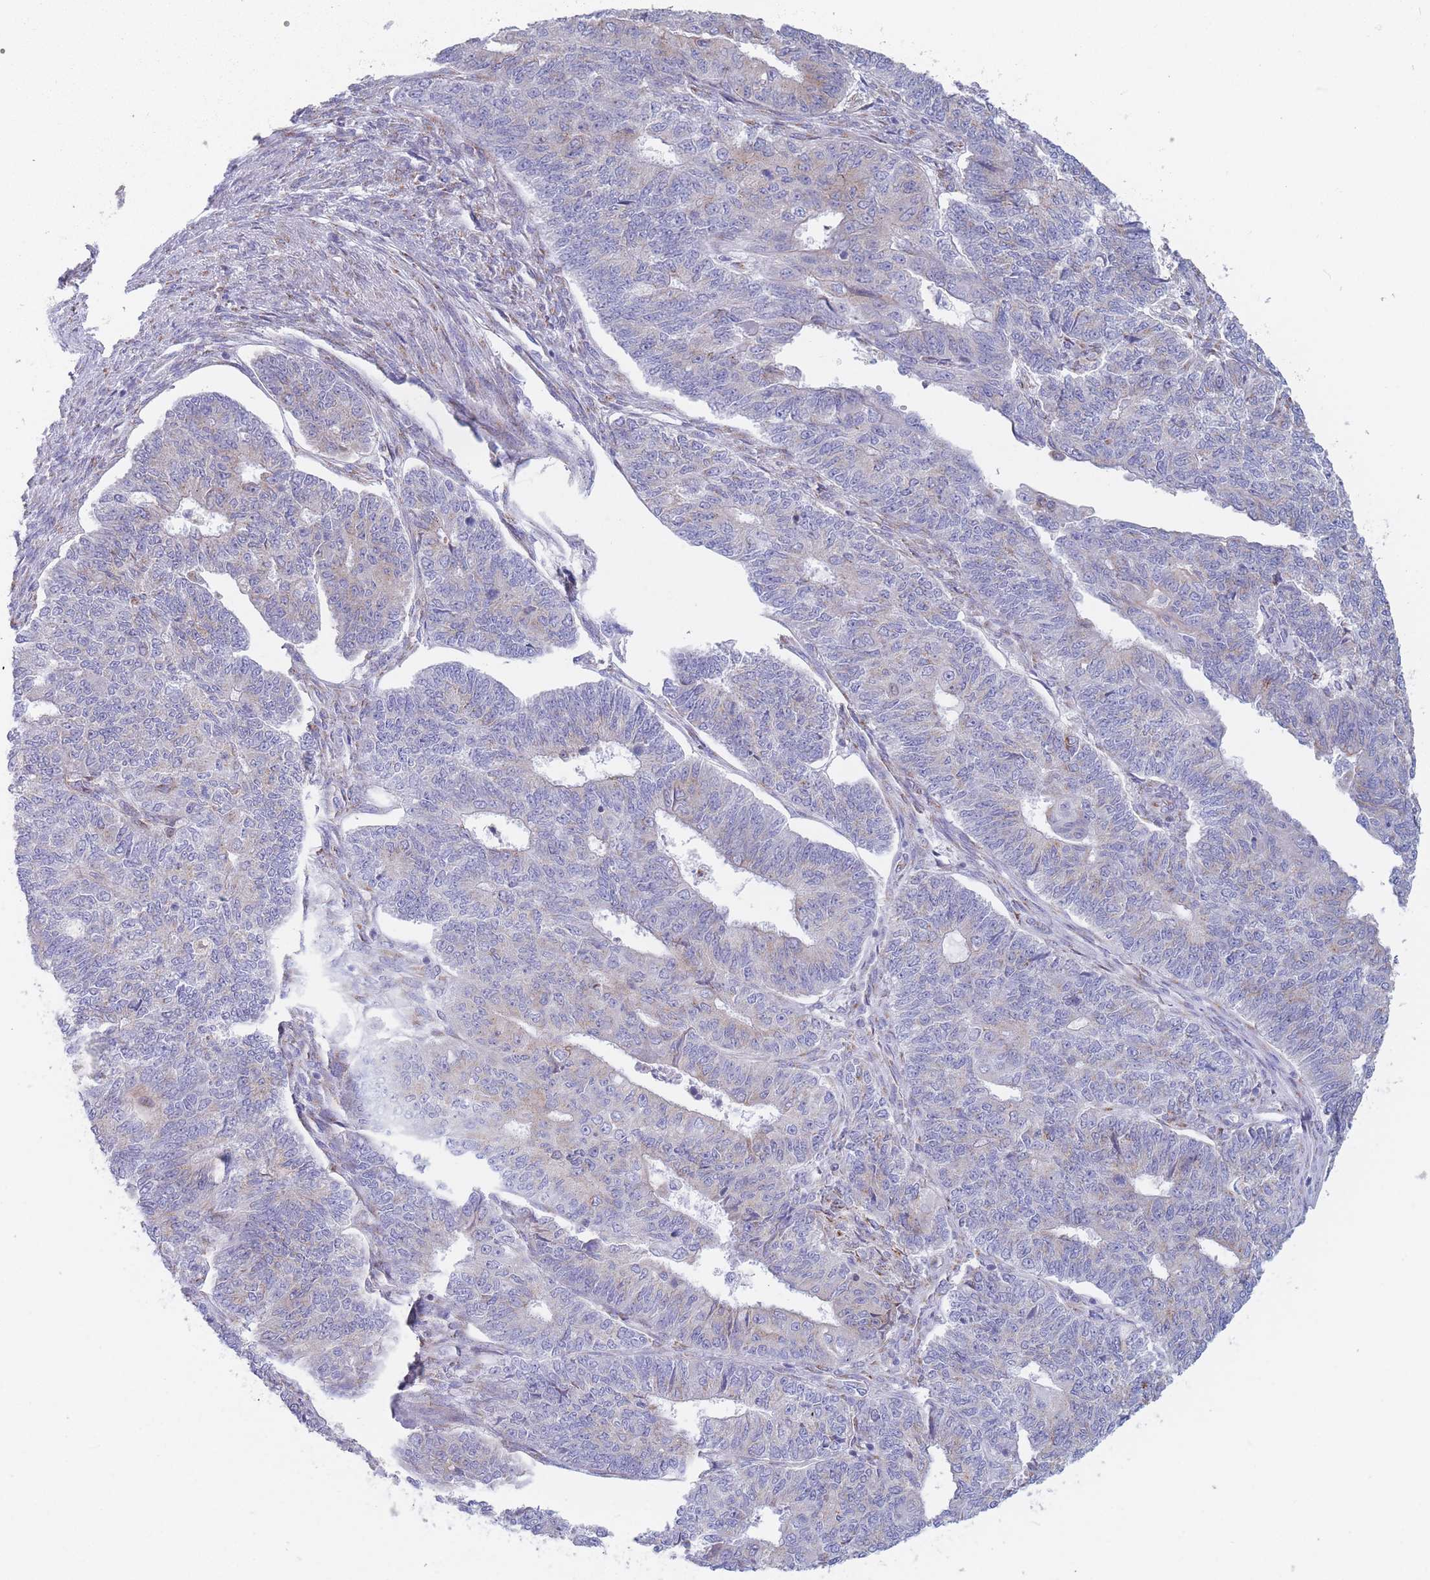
{"staining": {"intensity": "weak", "quantity": "<25%", "location": "cytoplasmic/membranous"}, "tissue": "endometrial cancer", "cell_type": "Tumor cells", "image_type": "cancer", "snomed": [{"axis": "morphology", "description": "Adenocarcinoma, NOS"}, {"axis": "topography", "description": "Endometrium"}], "caption": "There is no significant expression in tumor cells of endometrial cancer (adenocarcinoma).", "gene": "MRPL30", "patient": {"sex": "female", "age": 32}}